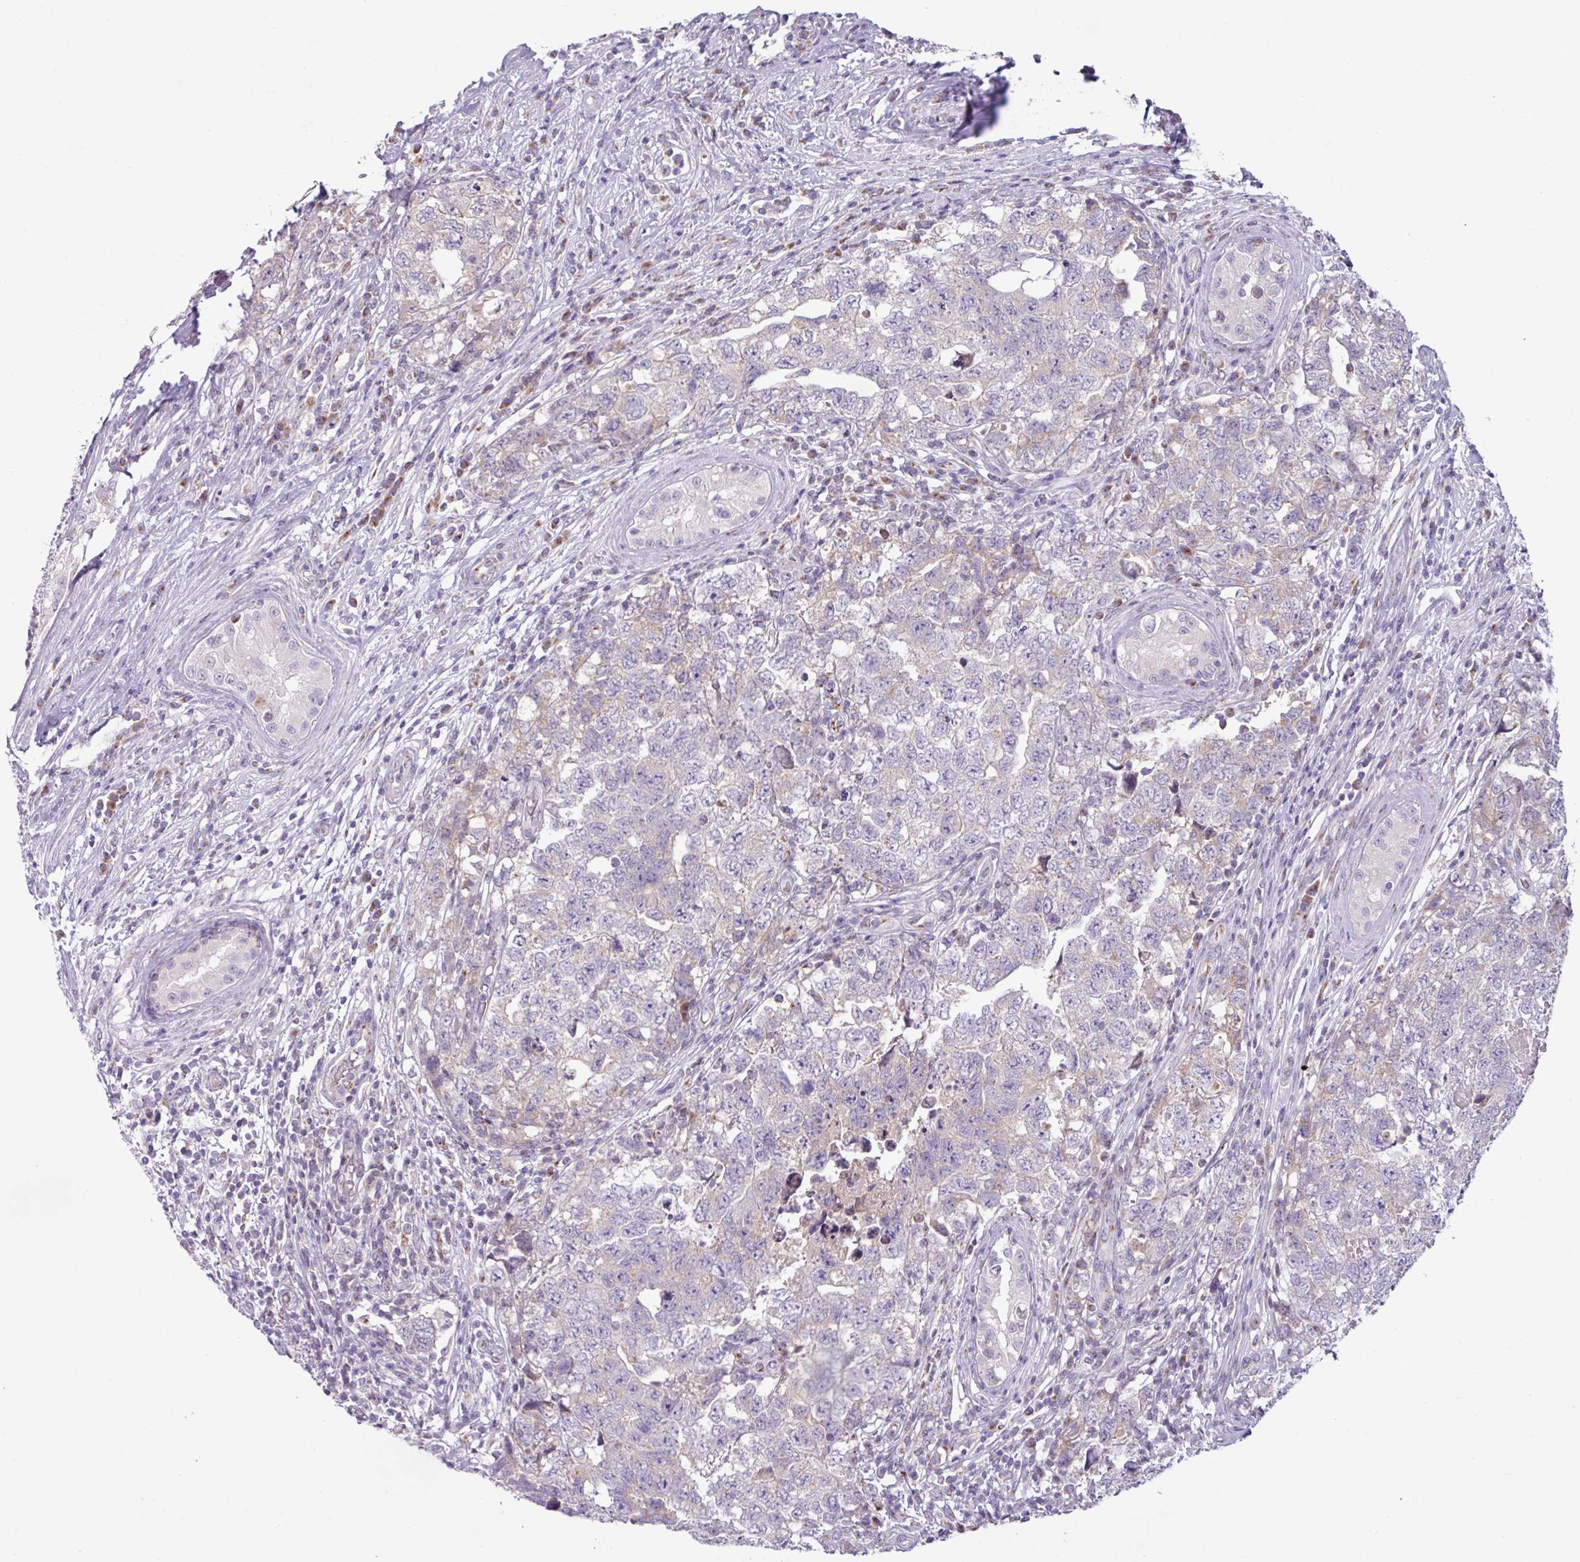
{"staining": {"intensity": "weak", "quantity": "<25%", "location": "cytoplasmic/membranous"}, "tissue": "testis cancer", "cell_type": "Tumor cells", "image_type": "cancer", "snomed": [{"axis": "morphology", "description": "Carcinoma, Embryonal, NOS"}, {"axis": "topography", "description": "Testis"}], "caption": "Immunohistochemistry (IHC) of testis embryonal carcinoma displays no expression in tumor cells.", "gene": "STIMATE", "patient": {"sex": "male", "age": 22}}